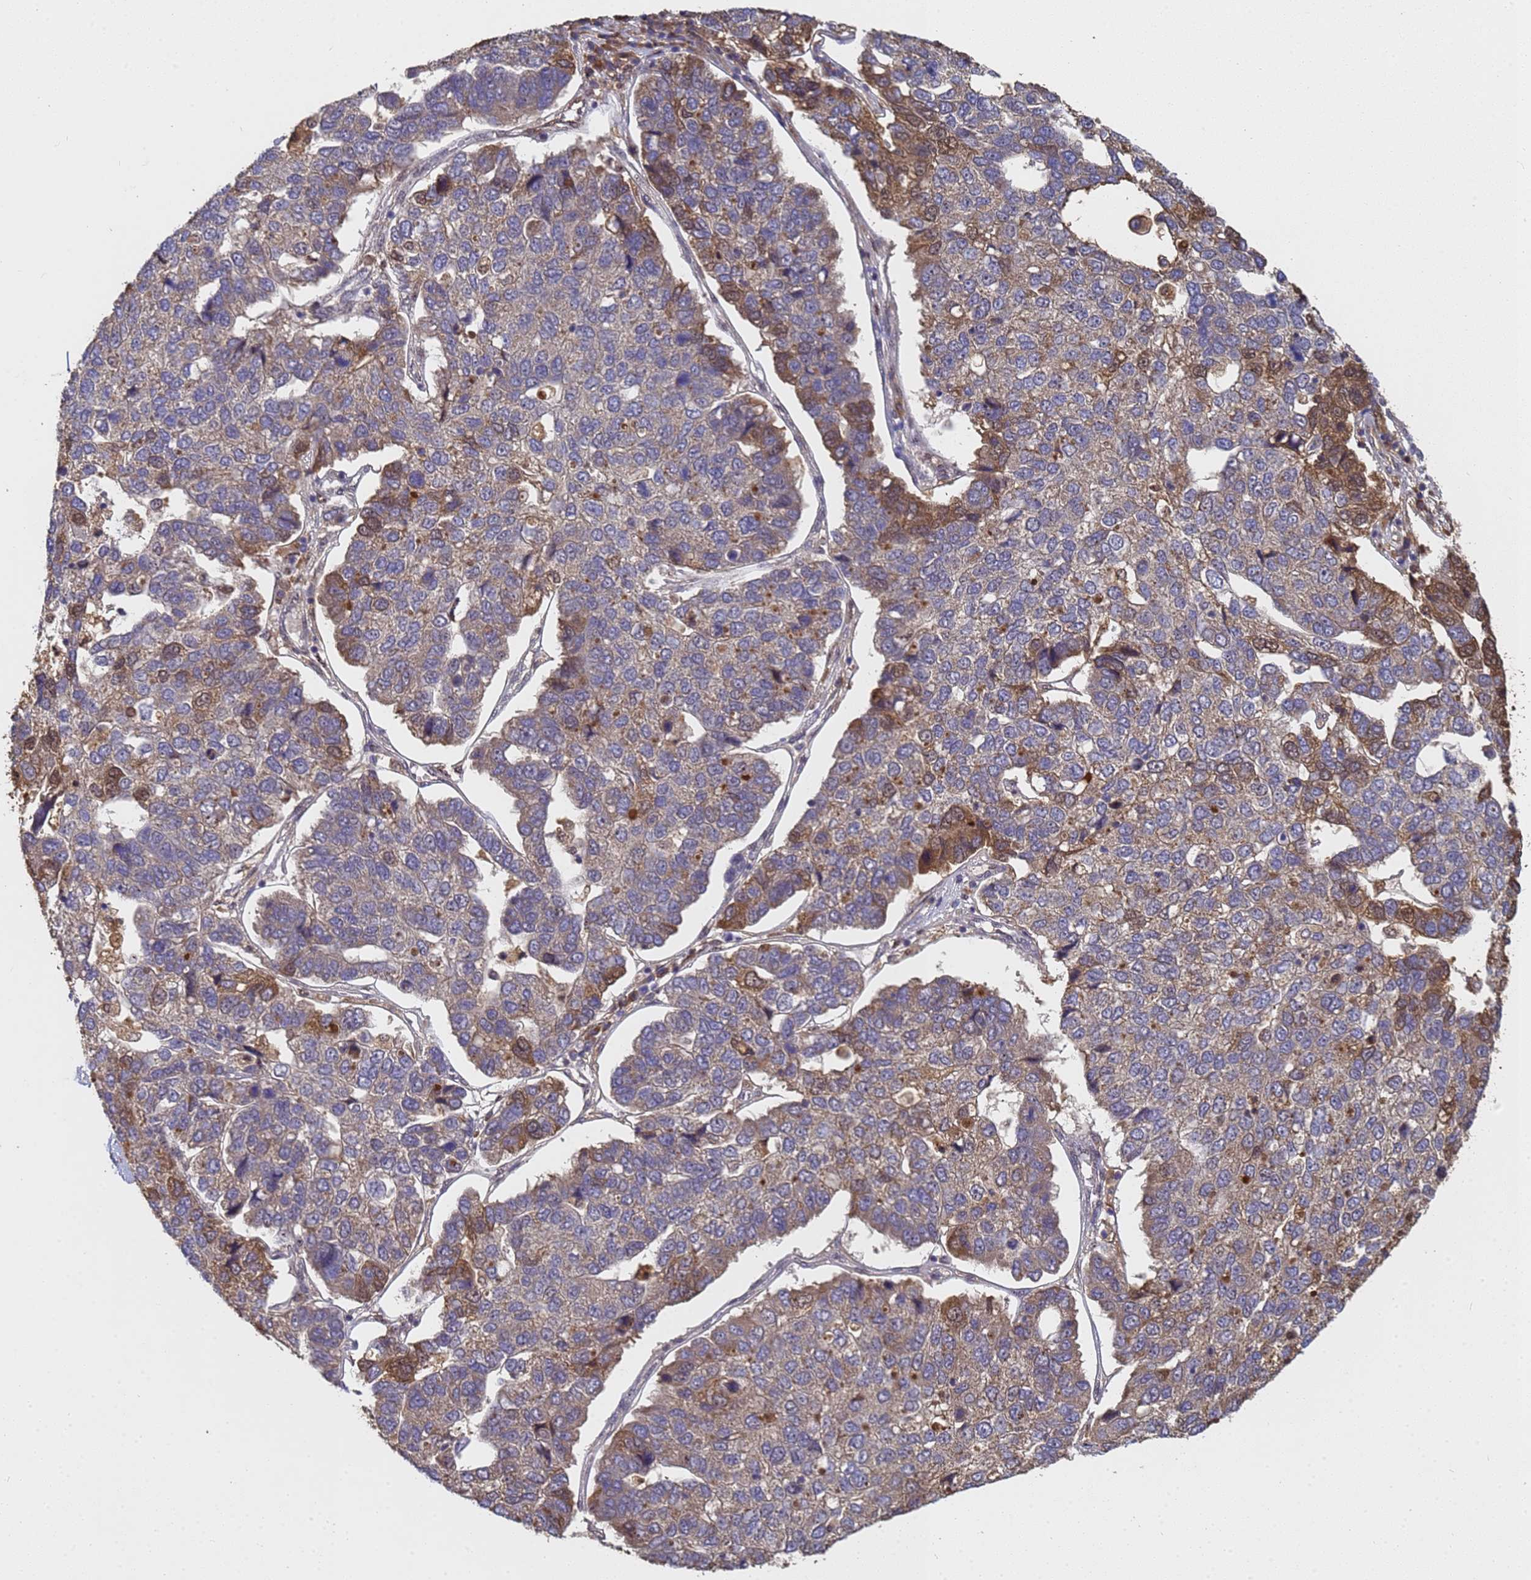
{"staining": {"intensity": "moderate", "quantity": "<25%", "location": "cytoplasmic/membranous"}, "tissue": "pancreatic cancer", "cell_type": "Tumor cells", "image_type": "cancer", "snomed": [{"axis": "morphology", "description": "Adenocarcinoma, NOS"}, {"axis": "topography", "description": "Pancreas"}], "caption": "A histopathology image showing moderate cytoplasmic/membranous positivity in about <25% of tumor cells in pancreatic adenocarcinoma, as visualized by brown immunohistochemical staining.", "gene": "SECISBP2", "patient": {"sex": "female", "age": 61}}